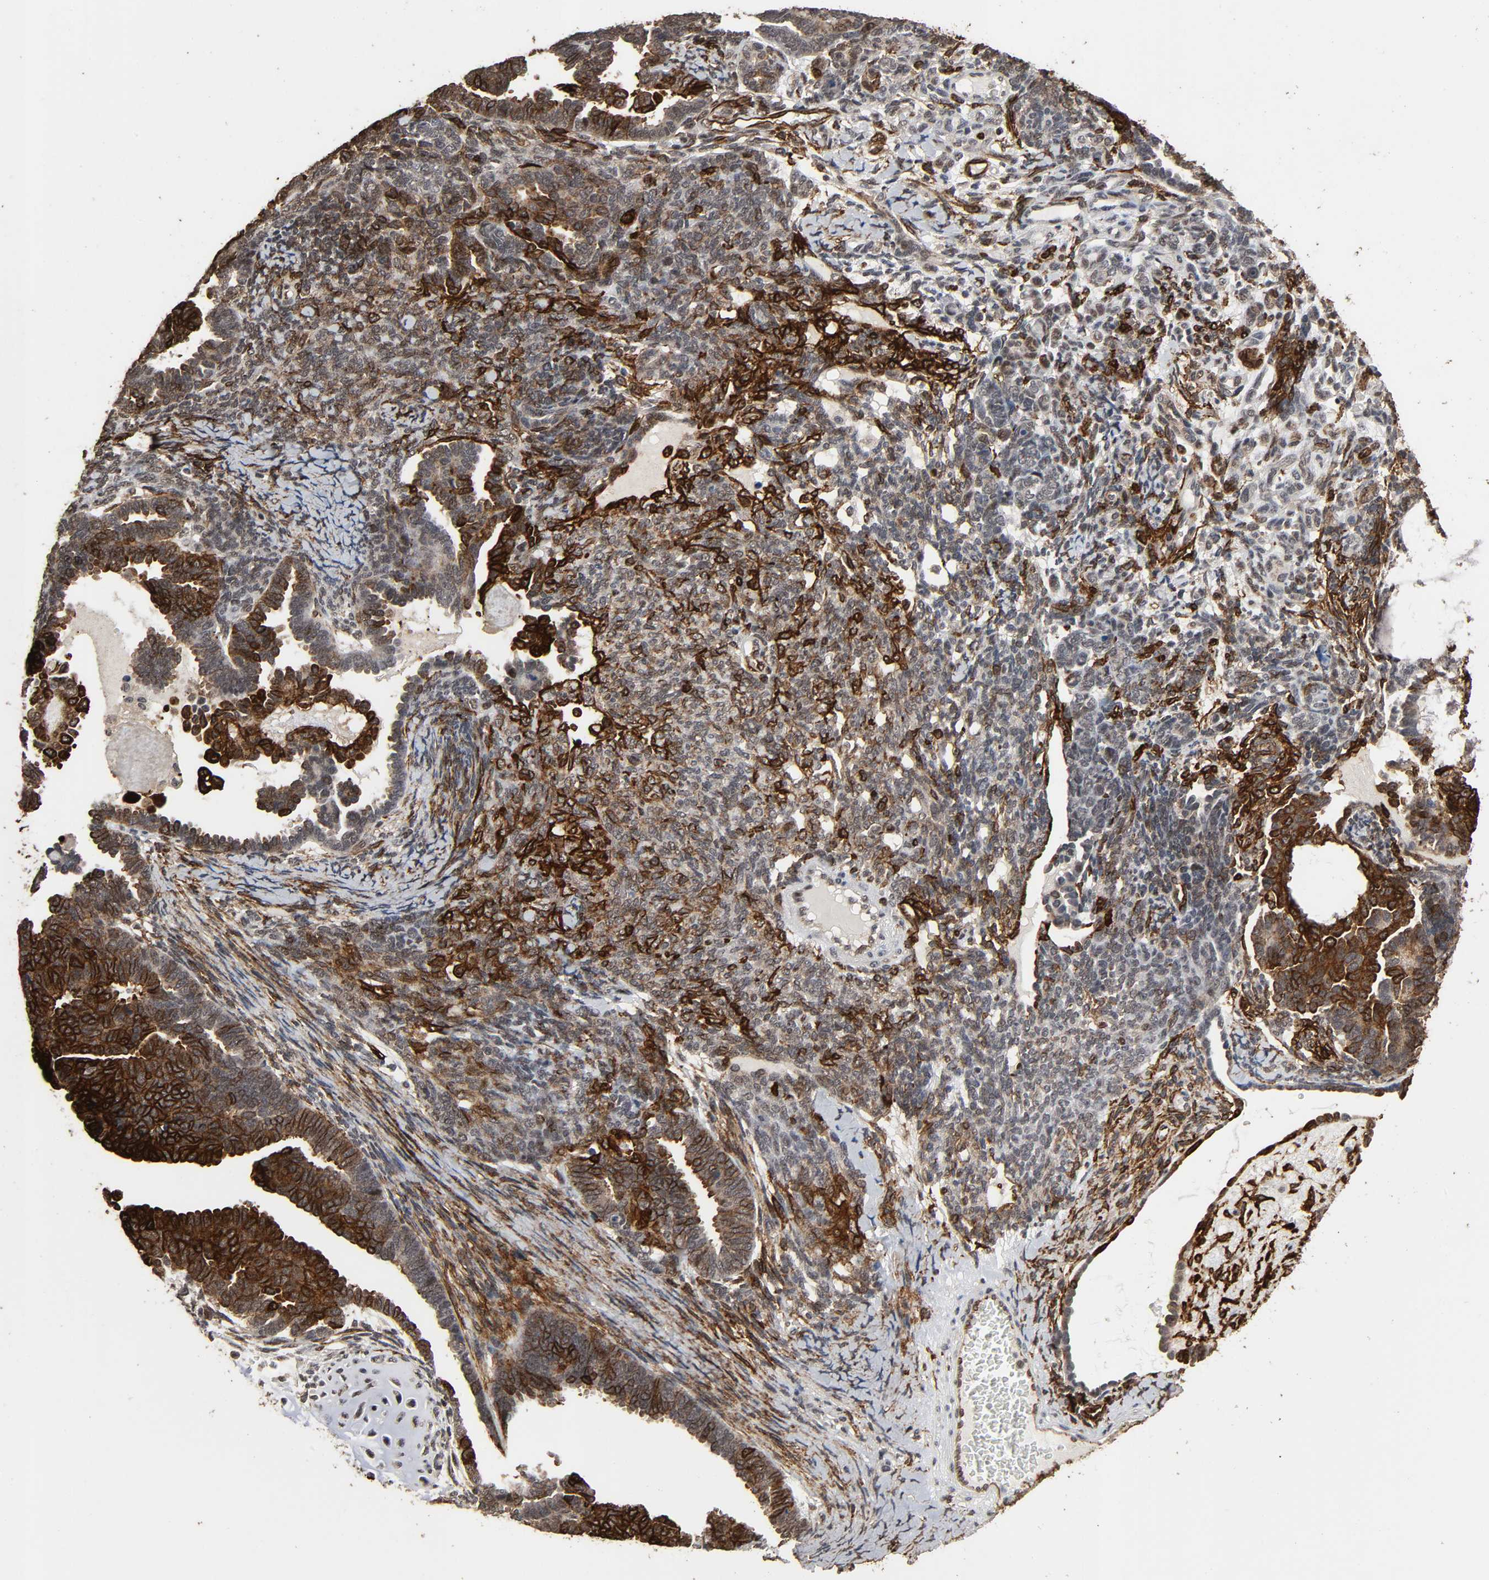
{"staining": {"intensity": "strong", "quantity": "25%-75%", "location": "cytoplasmic/membranous"}, "tissue": "endometrial cancer", "cell_type": "Tumor cells", "image_type": "cancer", "snomed": [{"axis": "morphology", "description": "Neoplasm, malignant, NOS"}, {"axis": "topography", "description": "Endometrium"}], "caption": "The immunohistochemical stain labels strong cytoplasmic/membranous positivity in tumor cells of malignant neoplasm (endometrial) tissue. The protein of interest is shown in brown color, while the nuclei are stained blue.", "gene": "AHNAK2", "patient": {"sex": "female", "age": 74}}